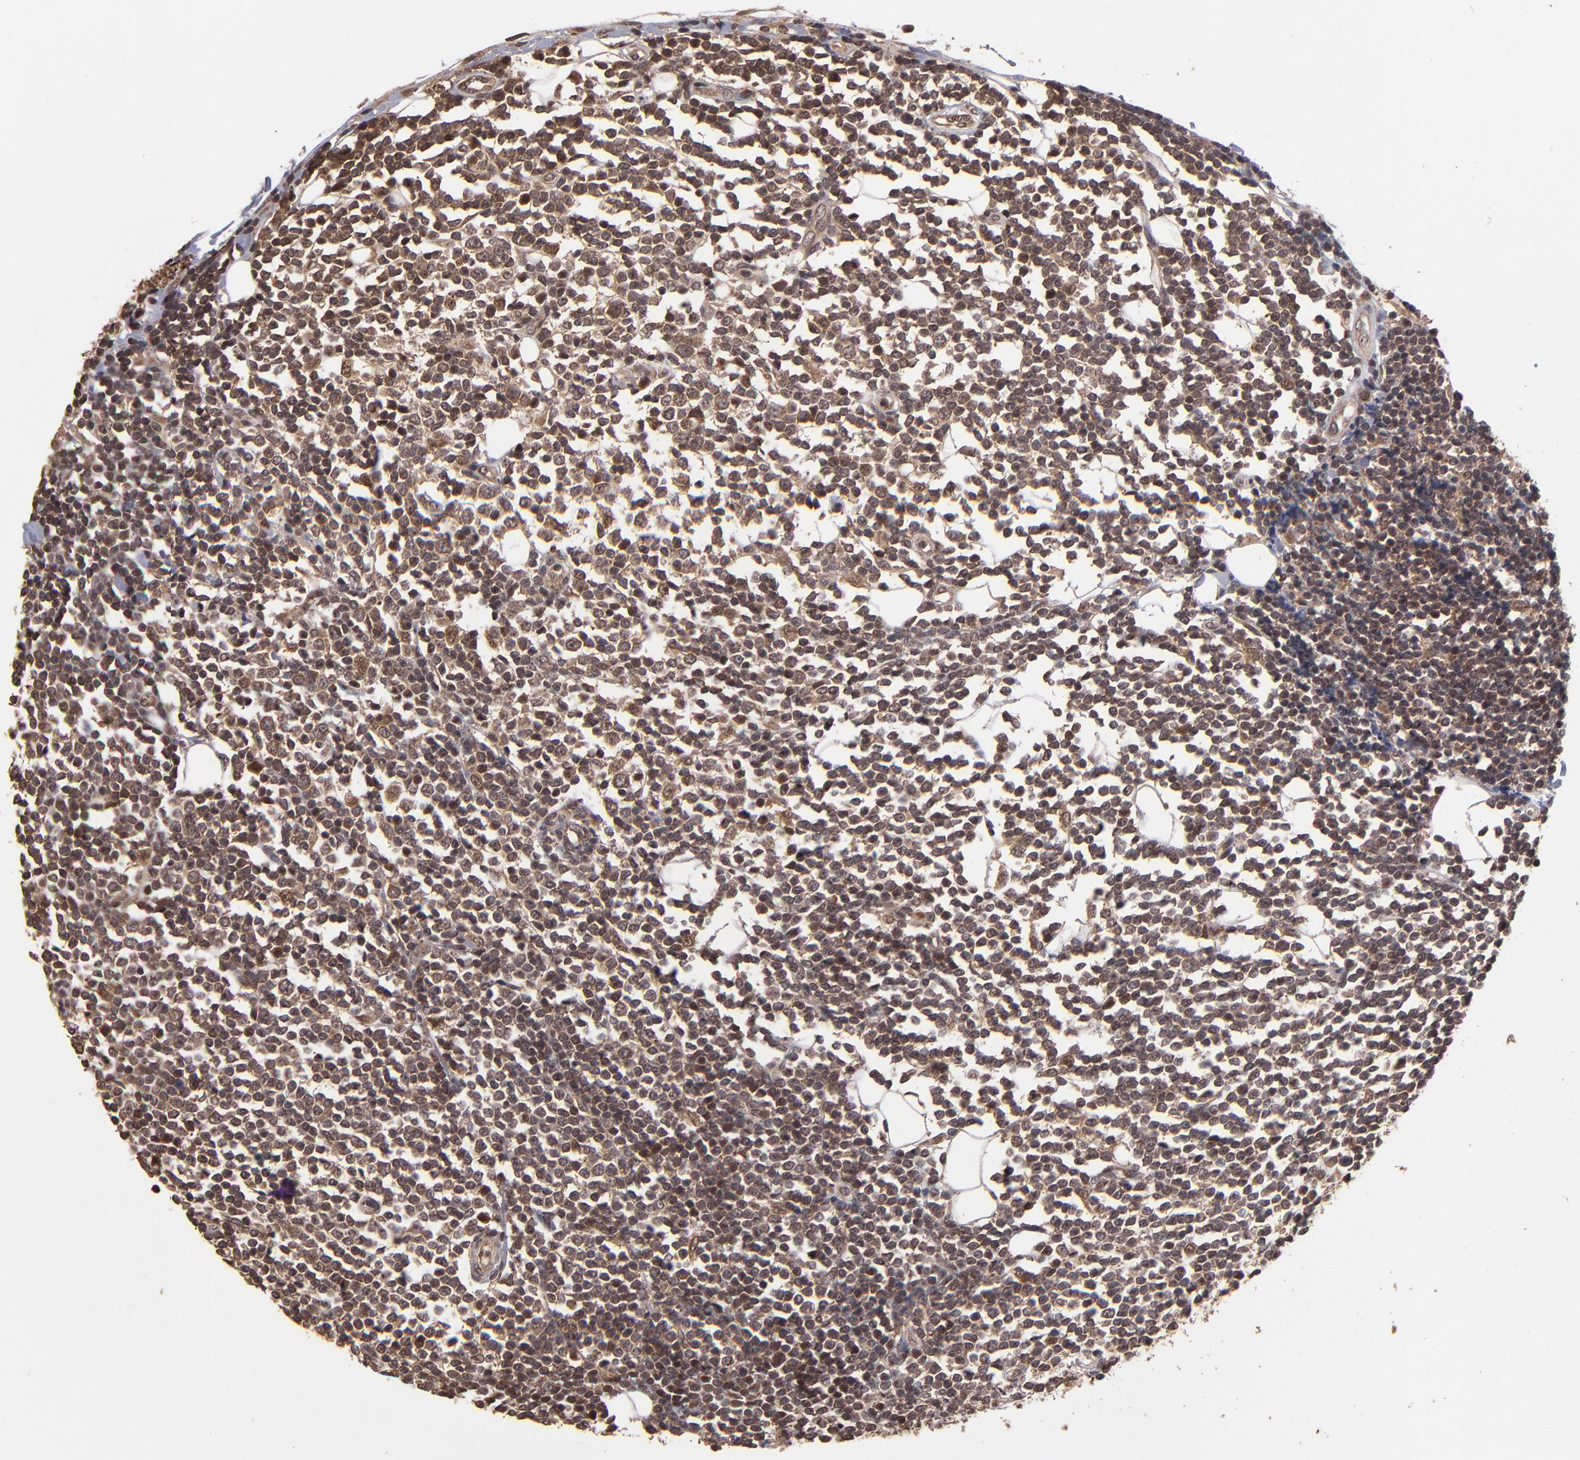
{"staining": {"intensity": "moderate", "quantity": ">75%", "location": "cytoplasmic/membranous"}, "tissue": "lymphoma", "cell_type": "Tumor cells", "image_type": "cancer", "snomed": [{"axis": "morphology", "description": "Malignant lymphoma, non-Hodgkin's type, Low grade"}, {"axis": "topography", "description": "Soft tissue"}], "caption": "Malignant lymphoma, non-Hodgkin's type (low-grade) stained for a protein (brown) displays moderate cytoplasmic/membranous positive positivity in approximately >75% of tumor cells.", "gene": "NFE2L2", "patient": {"sex": "male", "age": 92}}